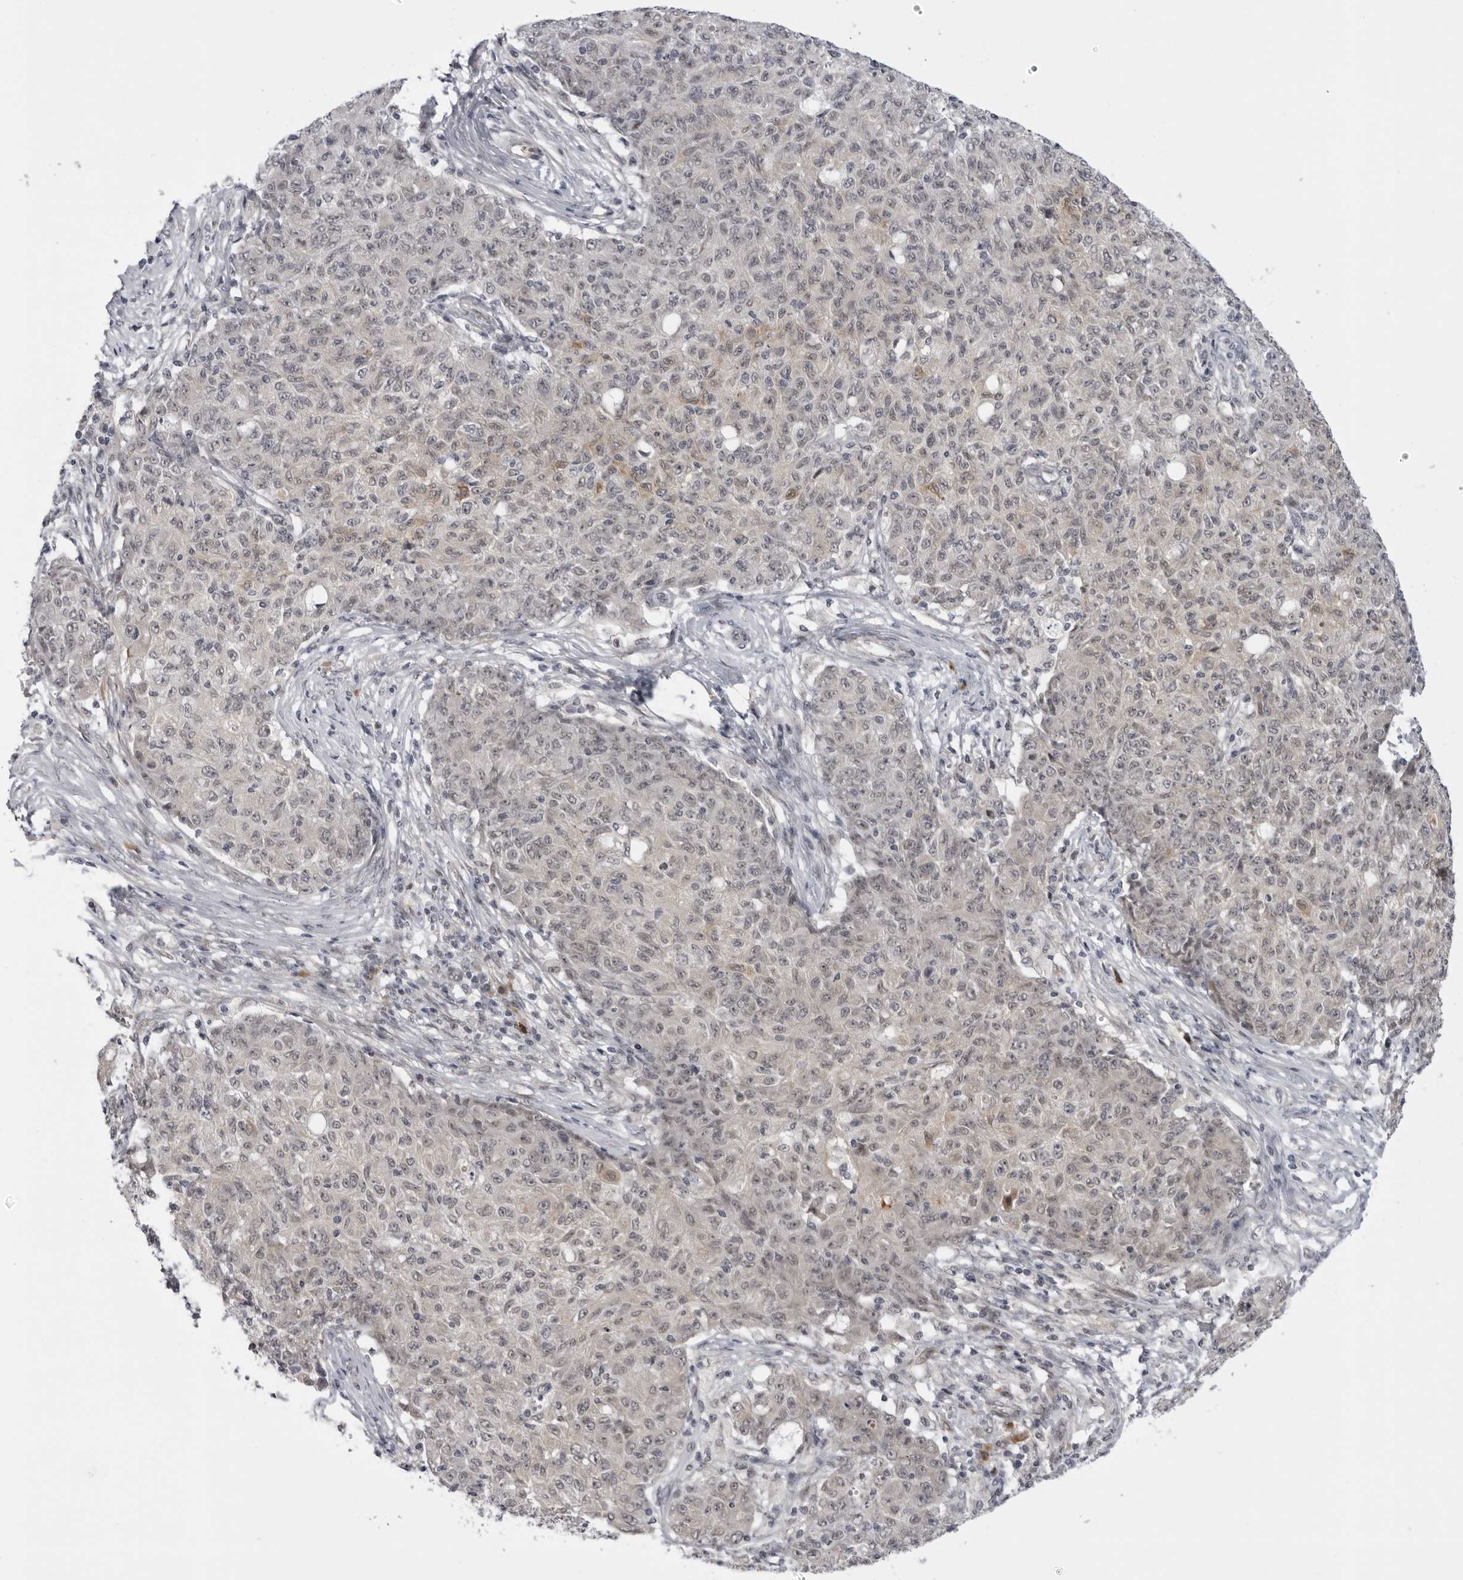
{"staining": {"intensity": "negative", "quantity": "none", "location": "none"}, "tissue": "ovarian cancer", "cell_type": "Tumor cells", "image_type": "cancer", "snomed": [{"axis": "morphology", "description": "Carcinoma, endometroid"}, {"axis": "topography", "description": "Ovary"}], "caption": "The image reveals no staining of tumor cells in ovarian cancer.", "gene": "ALPK2", "patient": {"sex": "female", "age": 42}}